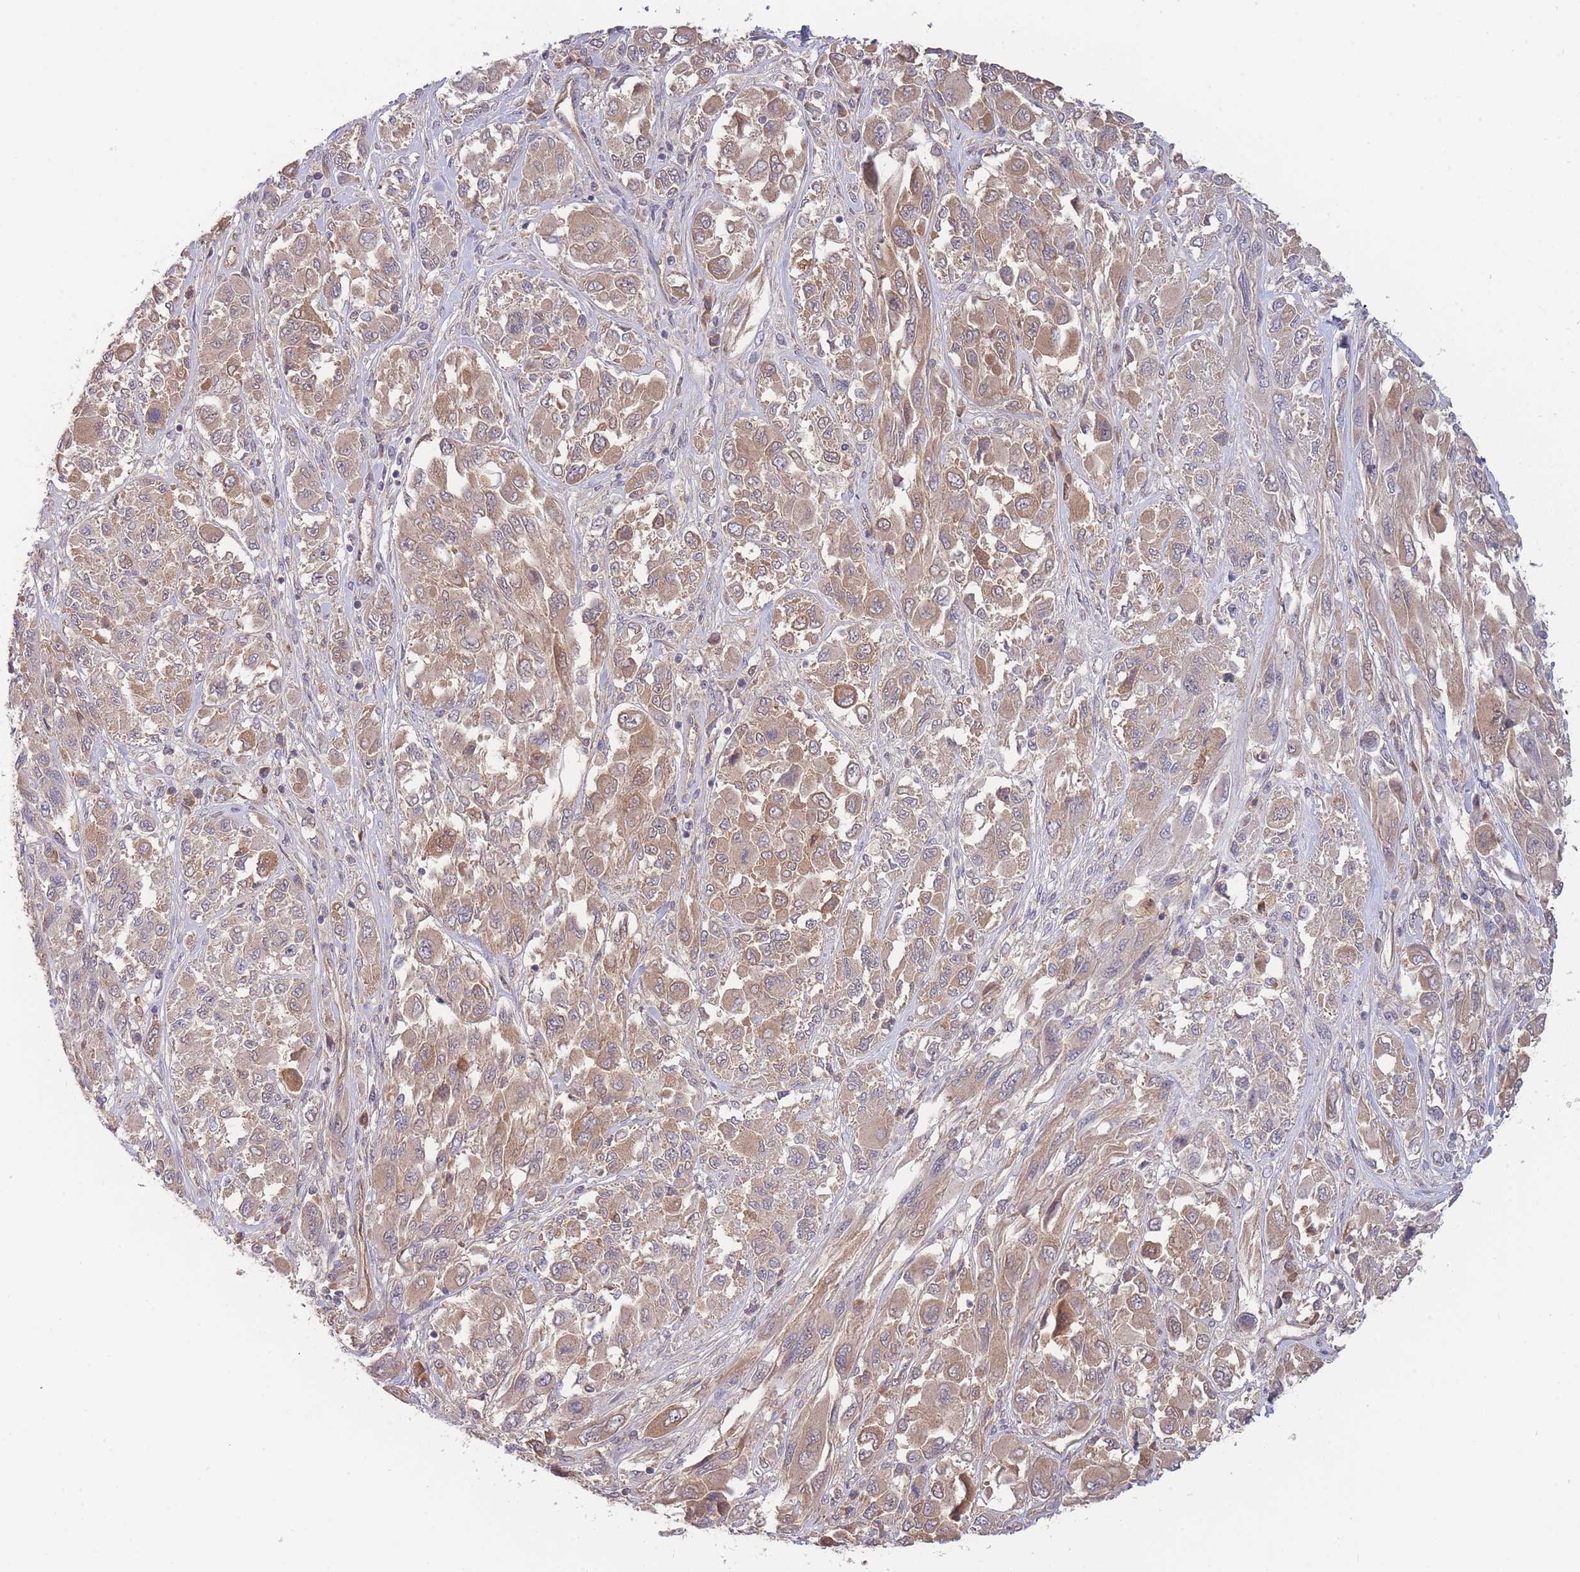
{"staining": {"intensity": "weak", "quantity": "25%-75%", "location": "cytoplasmic/membranous"}, "tissue": "melanoma", "cell_type": "Tumor cells", "image_type": "cancer", "snomed": [{"axis": "morphology", "description": "Malignant melanoma, NOS"}, {"axis": "topography", "description": "Skin"}], "caption": "Human melanoma stained with a protein marker exhibits weak staining in tumor cells.", "gene": "NDUFAF5", "patient": {"sex": "female", "age": 91}}